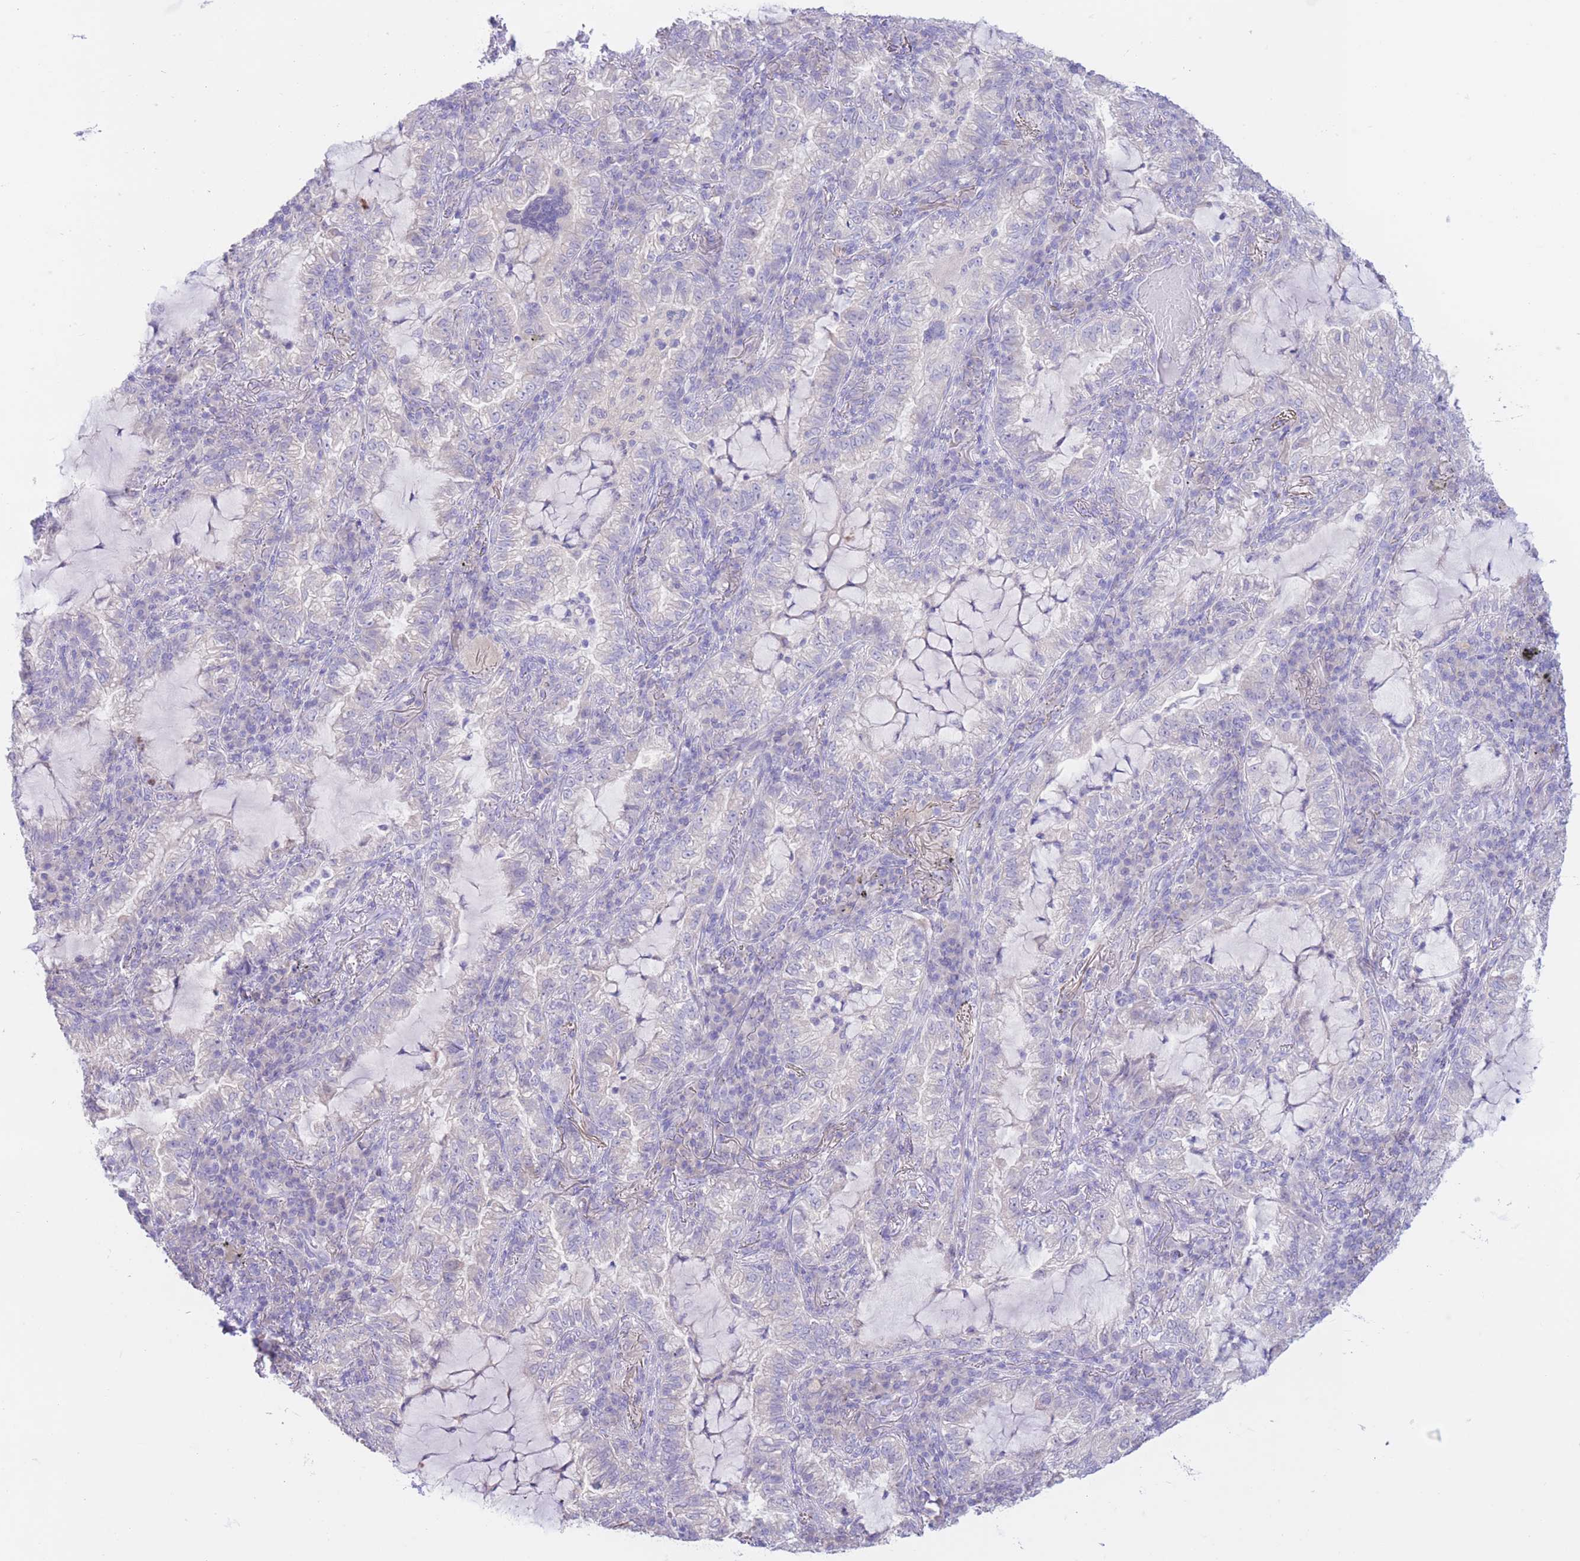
{"staining": {"intensity": "negative", "quantity": "none", "location": "none"}, "tissue": "lung cancer", "cell_type": "Tumor cells", "image_type": "cancer", "snomed": [{"axis": "morphology", "description": "Adenocarcinoma, NOS"}, {"axis": "topography", "description": "Lung"}], "caption": "There is no significant staining in tumor cells of lung cancer (adenocarcinoma).", "gene": "FAH", "patient": {"sex": "female", "age": 73}}